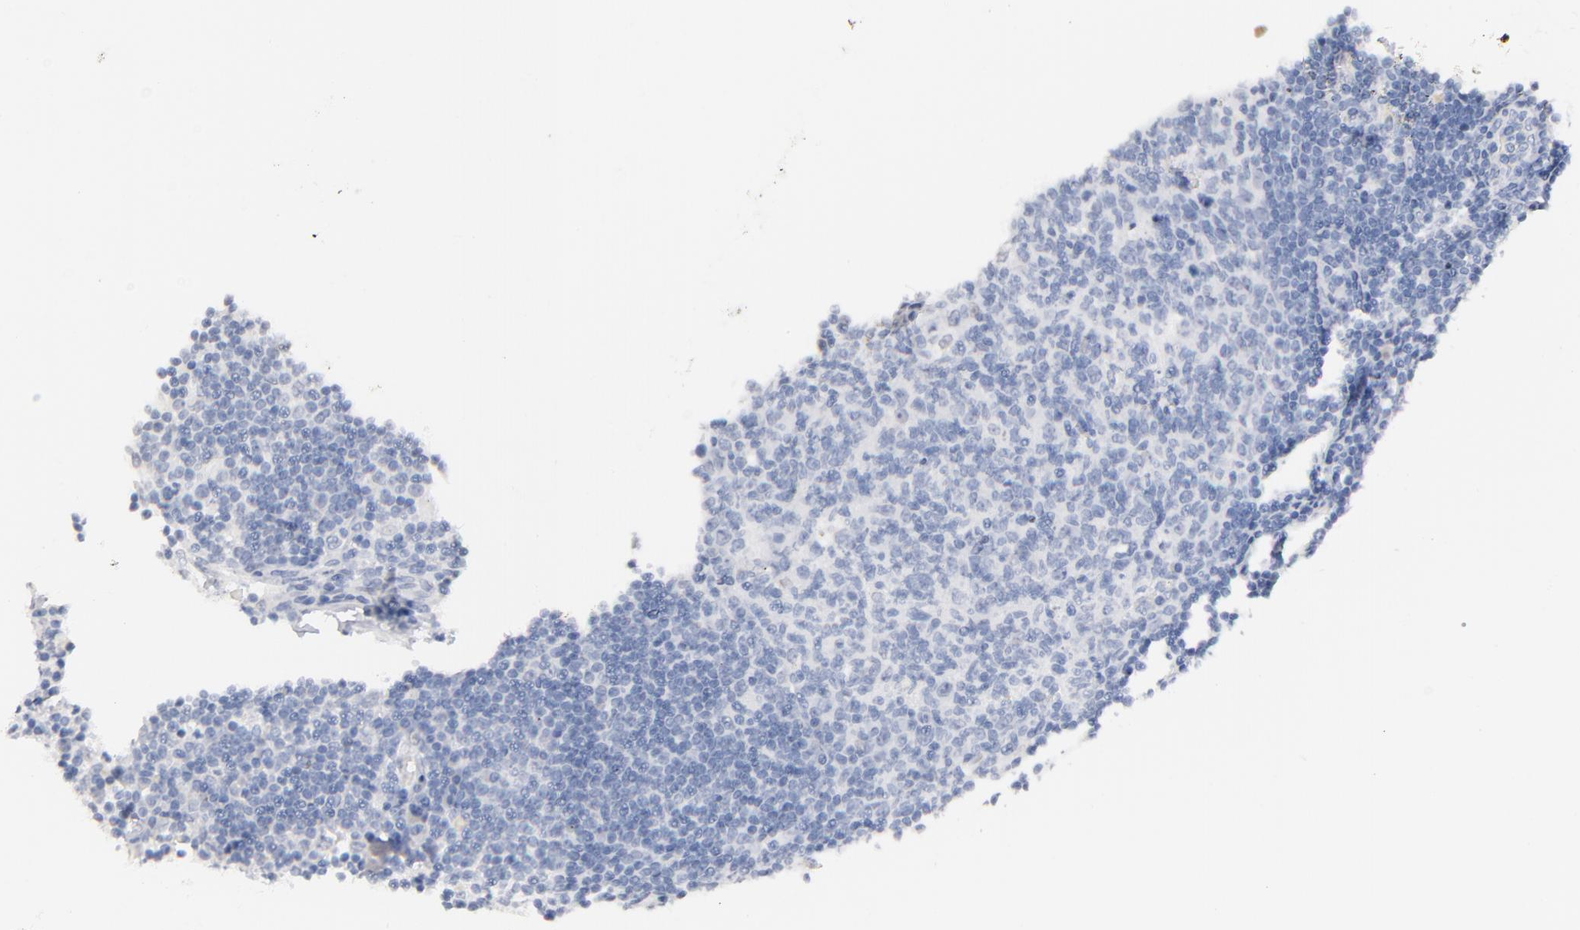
{"staining": {"intensity": "negative", "quantity": "none", "location": "none"}, "tissue": "lymph node", "cell_type": "Germinal center cells", "image_type": "normal", "snomed": [{"axis": "morphology", "description": "Normal tissue, NOS"}, {"axis": "morphology", "description": "Squamous cell carcinoma, metastatic, NOS"}, {"axis": "topography", "description": "Lymph node"}], "caption": "Micrograph shows no protein staining in germinal center cells of normal lymph node. Nuclei are stained in blue.", "gene": "KHNYN", "patient": {"sex": "female", "age": 53}}